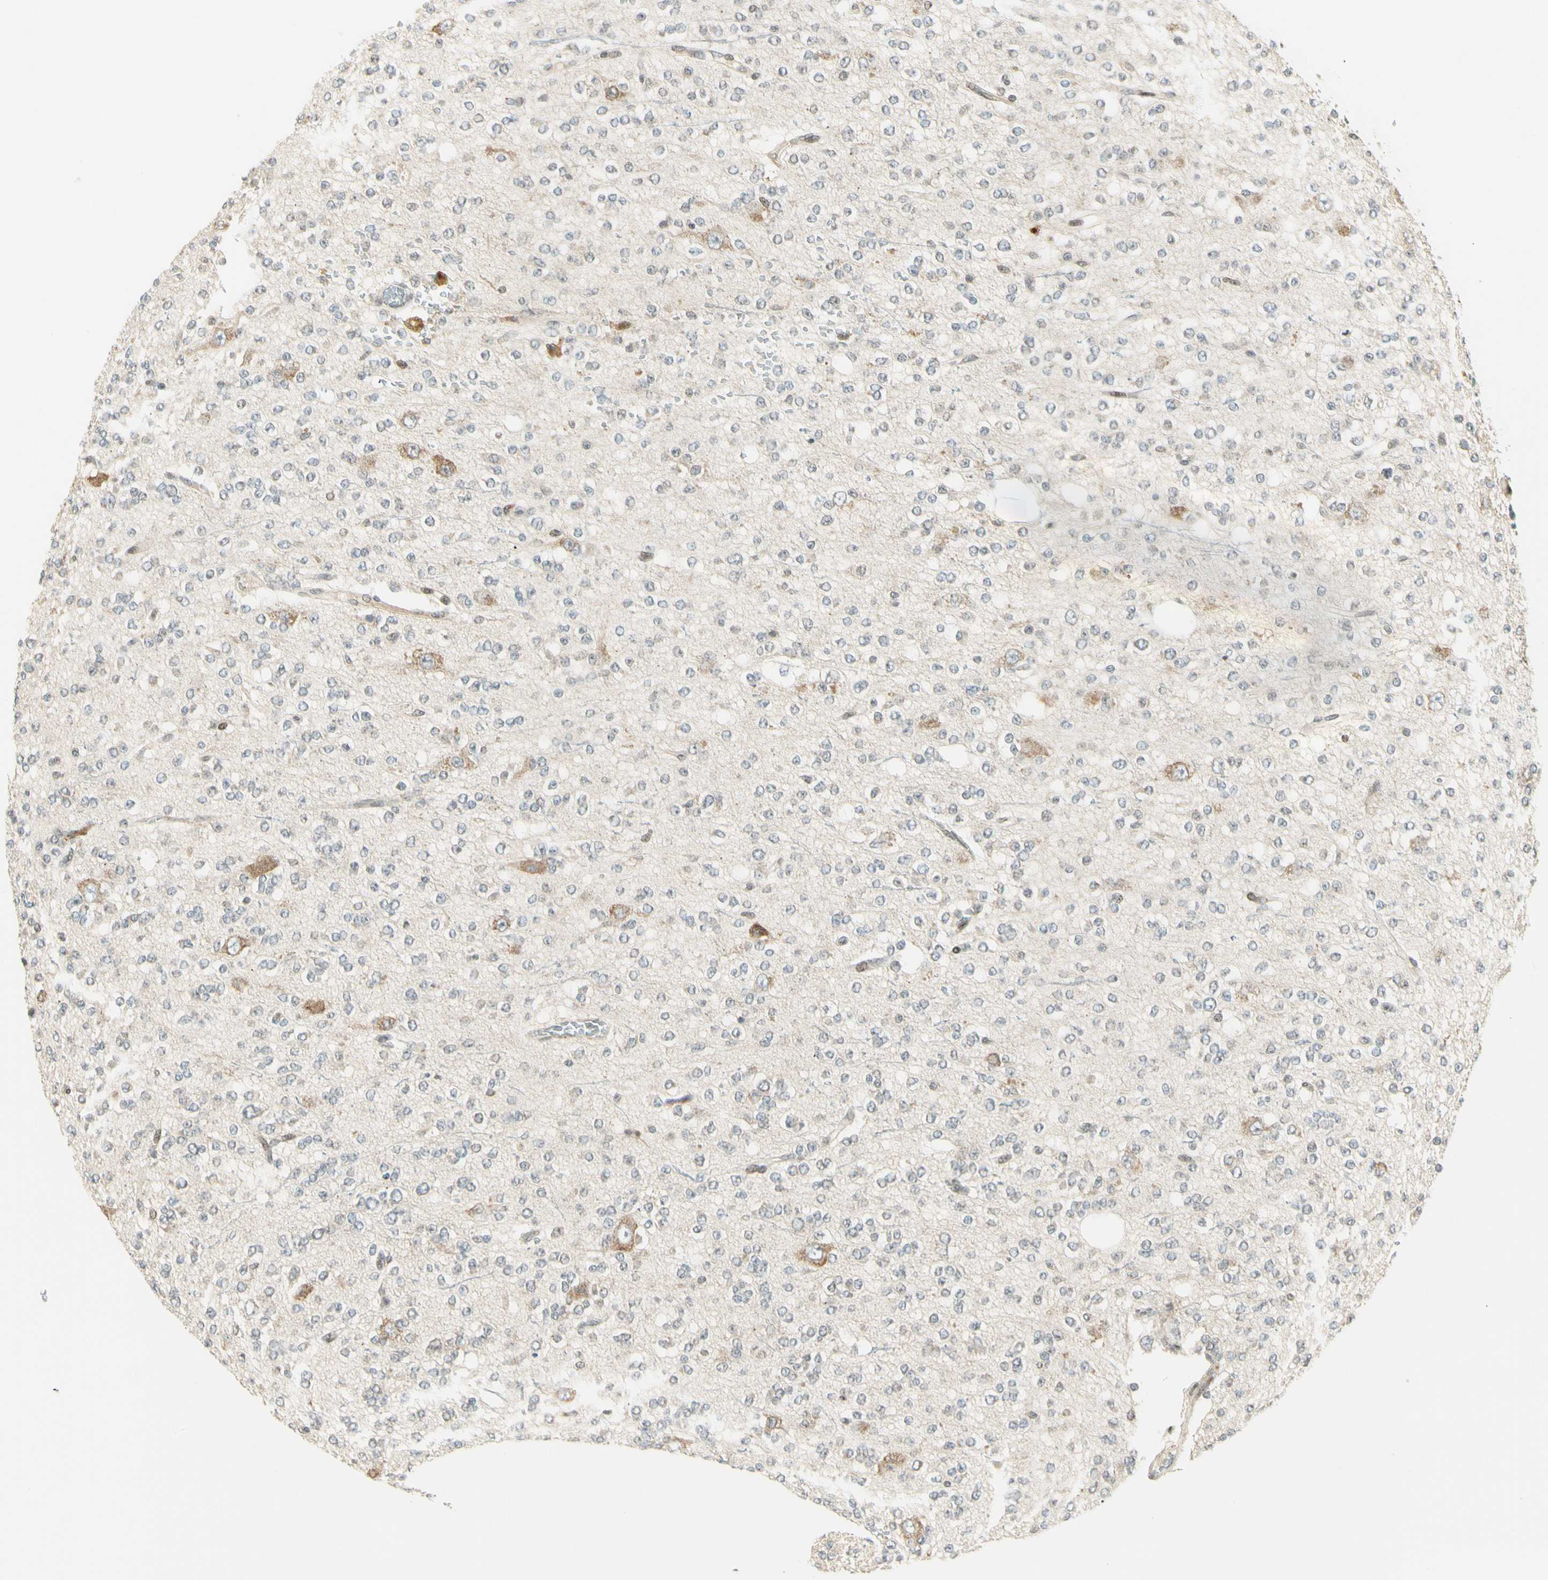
{"staining": {"intensity": "negative", "quantity": "none", "location": "none"}, "tissue": "glioma", "cell_type": "Tumor cells", "image_type": "cancer", "snomed": [{"axis": "morphology", "description": "Glioma, malignant, Low grade"}, {"axis": "topography", "description": "Brain"}], "caption": "Human low-grade glioma (malignant) stained for a protein using IHC exhibits no positivity in tumor cells.", "gene": "TPT1", "patient": {"sex": "male", "age": 38}}